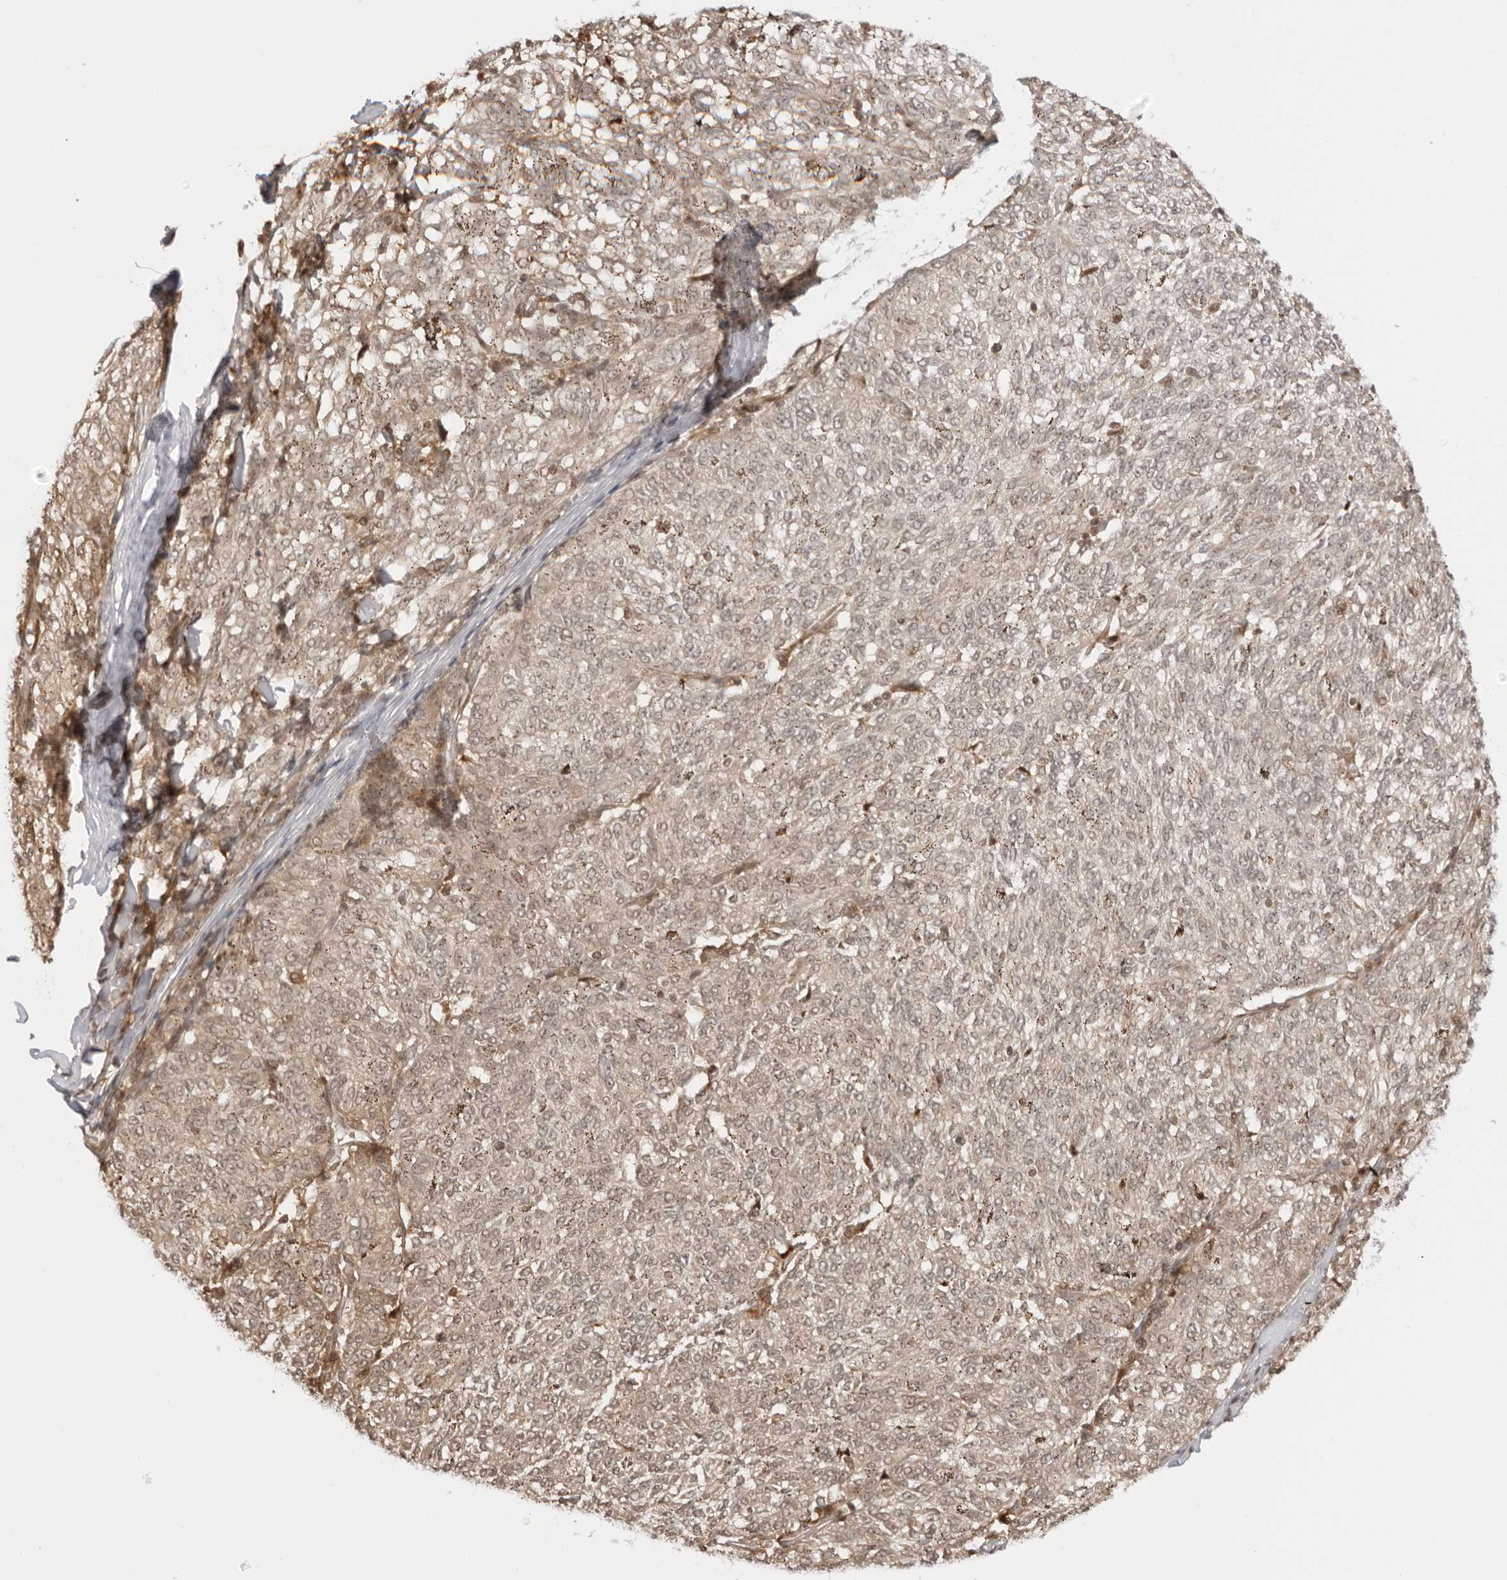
{"staining": {"intensity": "weak", "quantity": "25%-75%", "location": "nuclear"}, "tissue": "melanoma", "cell_type": "Tumor cells", "image_type": "cancer", "snomed": [{"axis": "morphology", "description": "Malignant melanoma, NOS"}, {"axis": "topography", "description": "Skin"}], "caption": "Protein staining of malignant melanoma tissue reveals weak nuclear expression in approximately 25%-75% of tumor cells.", "gene": "RNF146", "patient": {"sex": "female", "age": 72}}